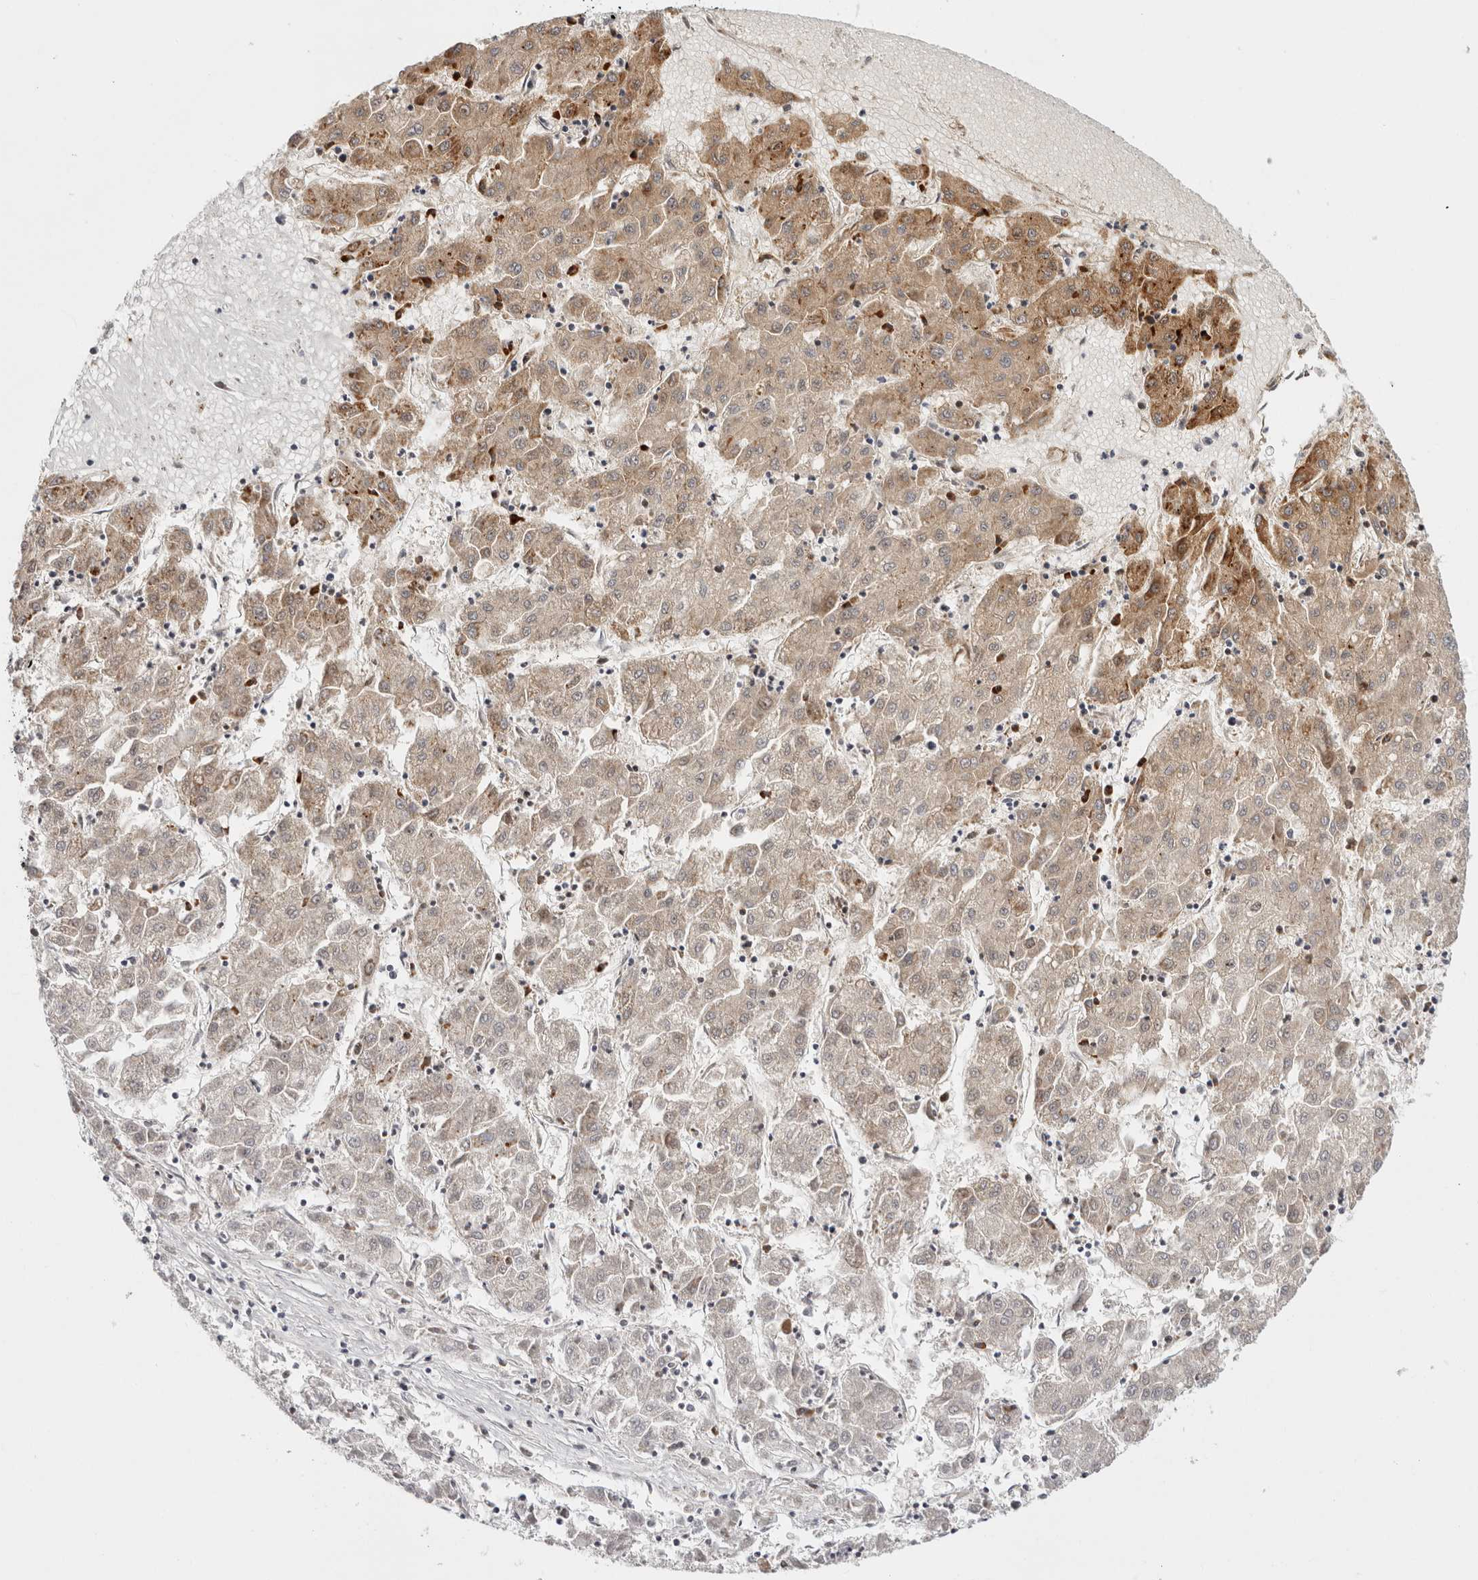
{"staining": {"intensity": "moderate", "quantity": "<25%", "location": "cytoplasmic/membranous"}, "tissue": "liver cancer", "cell_type": "Tumor cells", "image_type": "cancer", "snomed": [{"axis": "morphology", "description": "Carcinoma, Hepatocellular, NOS"}, {"axis": "topography", "description": "Liver"}], "caption": "Immunohistochemistry of human liver hepatocellular carcinoma displays low levels of moderate cytoplasmic/membranous expression in approximately <25% of tumor cells.", "gene": "ZNF318", "patient": {"sex": "male", "age": 72}}